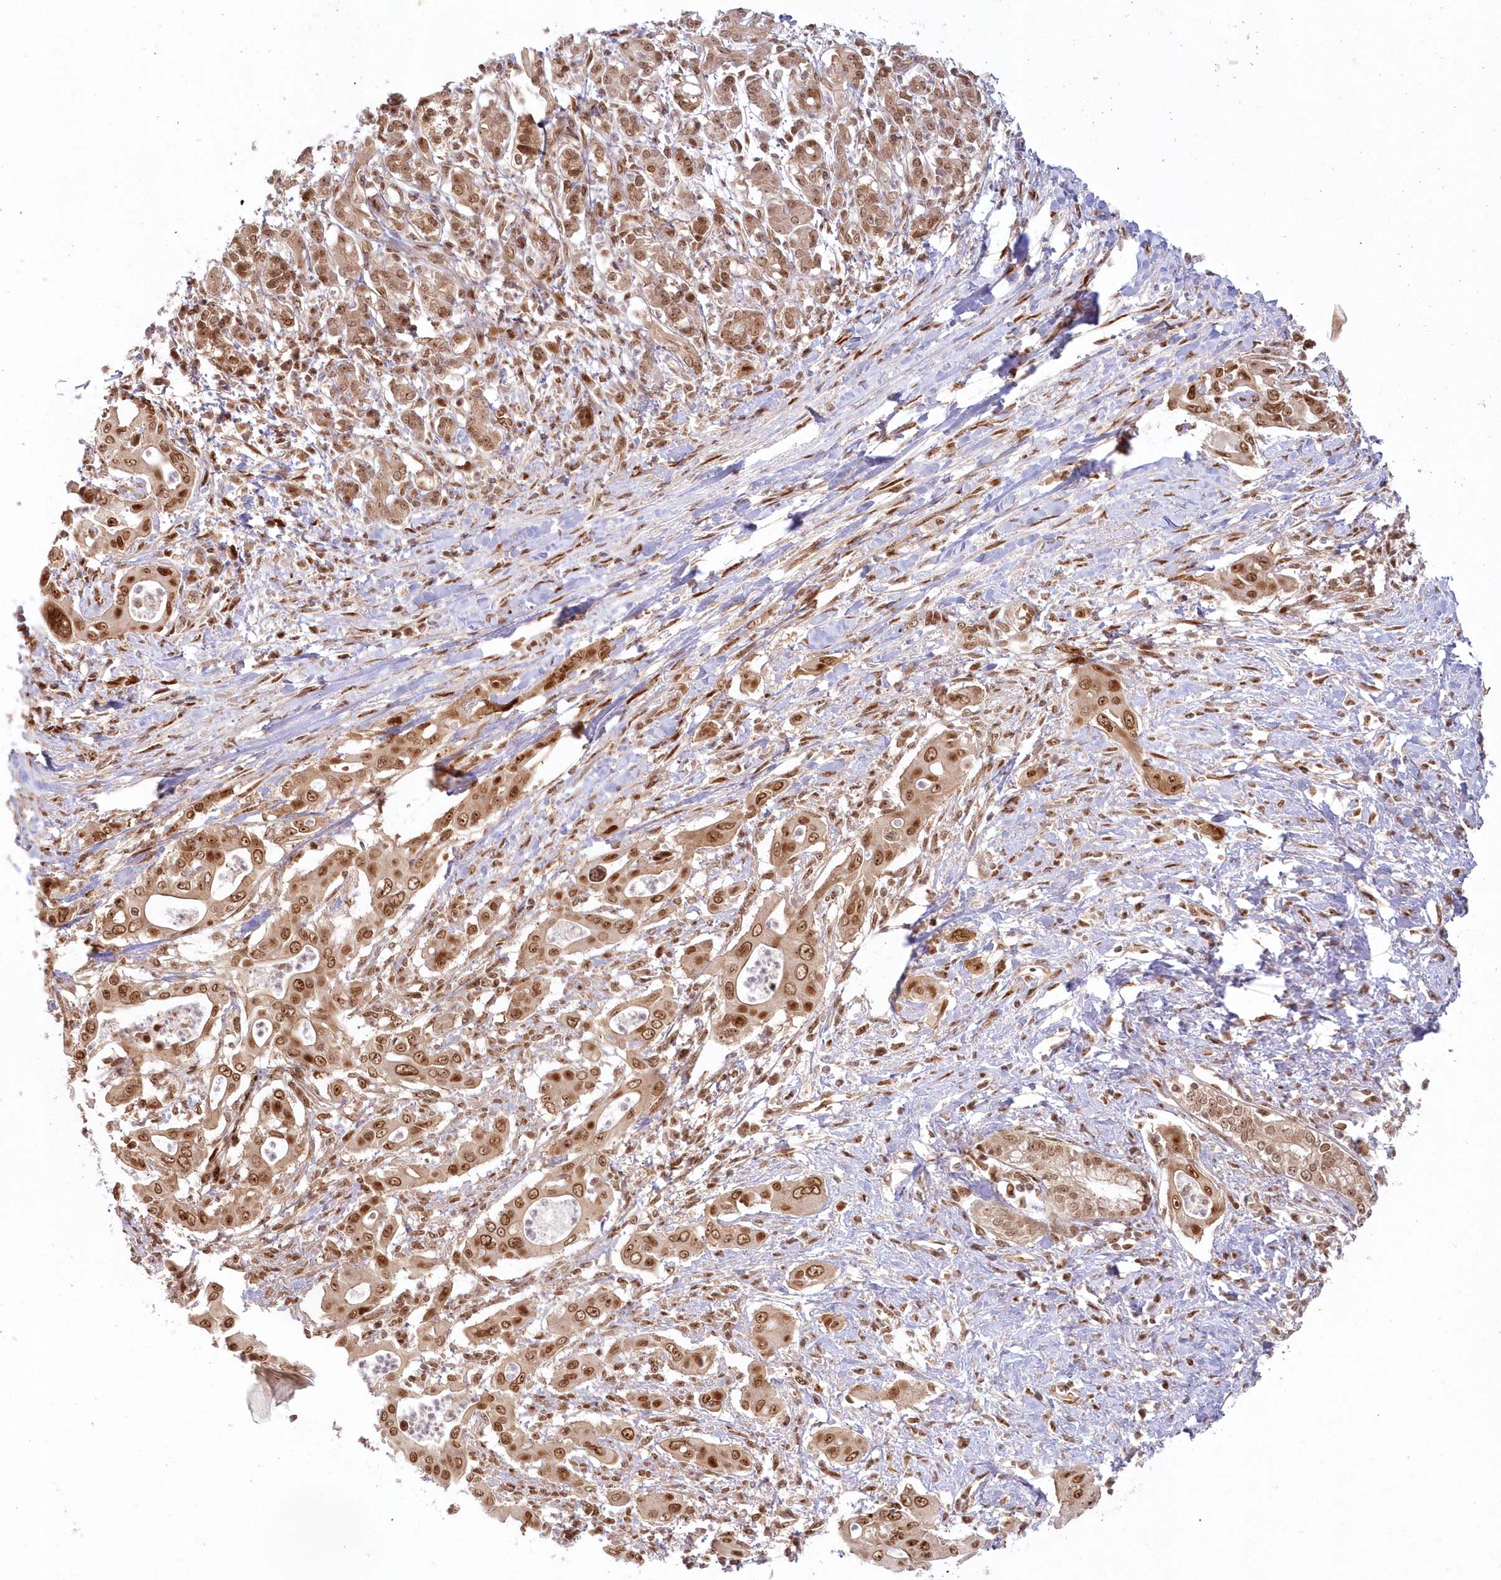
{"staining": {"intensity": "moderate", "quantity": ">75%", "location": "cytoplasmic/membranous,nuclear"}, "tissue": "pancreatic cancer", "cell_type": "Tumor cells", "image_type": "cancer", "snomed": [{"axis": "morphology", "description": "Adenocarcinoma, NOS"}, {"axis": "topography", "description": "Pancreas"}], "caption": "A brown stain shows moderate cytoplasmic/membranous and nuclear positivity of a protein in human pancreatic cancer tumor cells. The staining was performed using DAB to visualize the protein expression in brown, while the nuclei were stained in blue with hematoxylin (Magnification: 20x).", "gene": "TOGARAM2", "patient": {"sex": "male", "age": 58}}